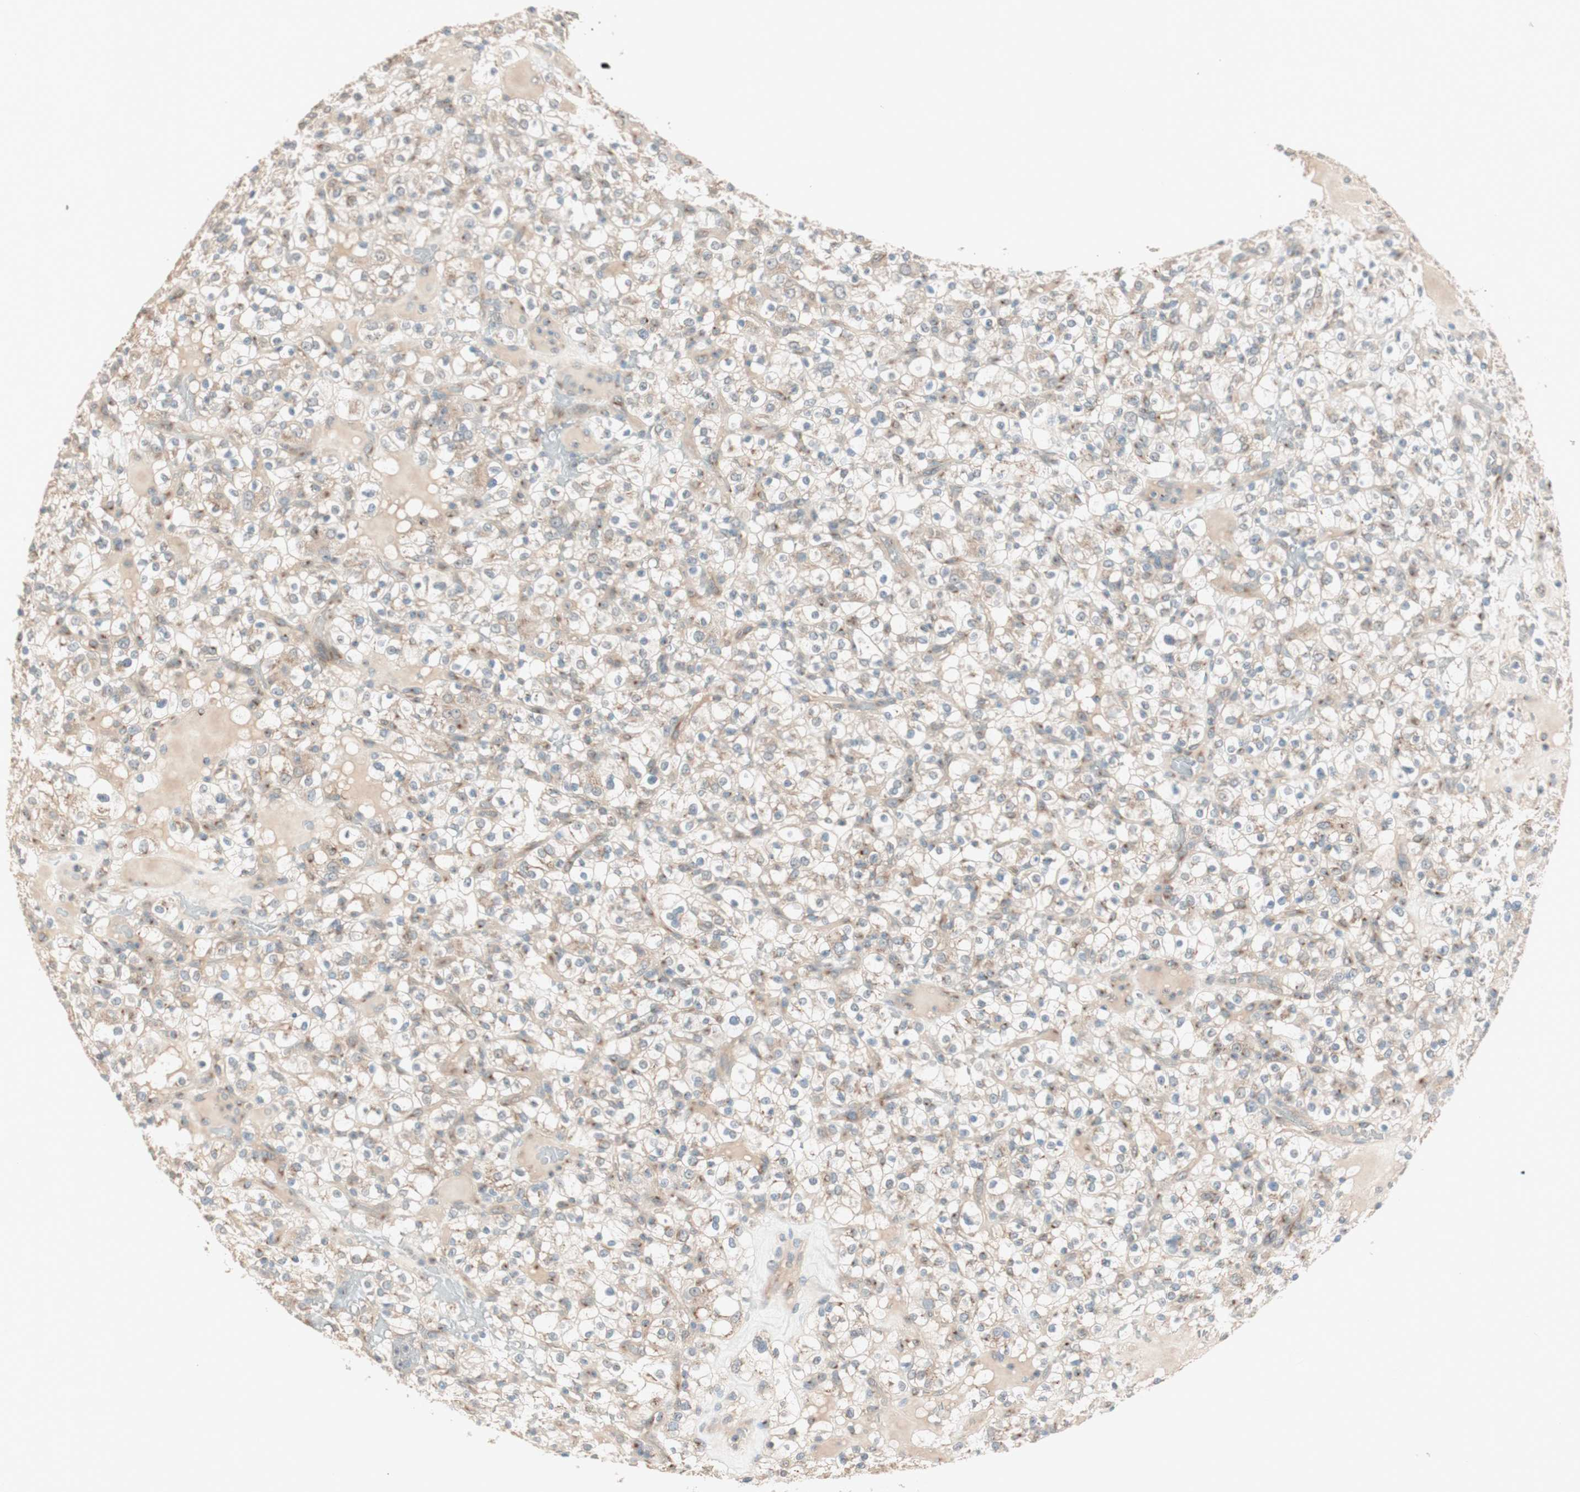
{"staining": {"intensity": "weak", "quantity": "25%-75%", "location": "cytoplasmic/membranous"}, "tissue": "renal cancer", "cell_type": "Tumor cells", "image_type": "cancer", "snomed": [{"axis": "morphology", "description": "Normal tissue, NOS"}, {"axis": "morphology", "description": "Adenocarcinoma, NOS"}, {"axis": "topography", "description": "Kidney"}], "caption": "IHC of renal cancer demonstrates low levels of weak cytoplasmic/membranous staining in approximately 25%-75% of tumor cells.", "gene": "SEC16A", "patient": {"sex": "female", "age": 72}}